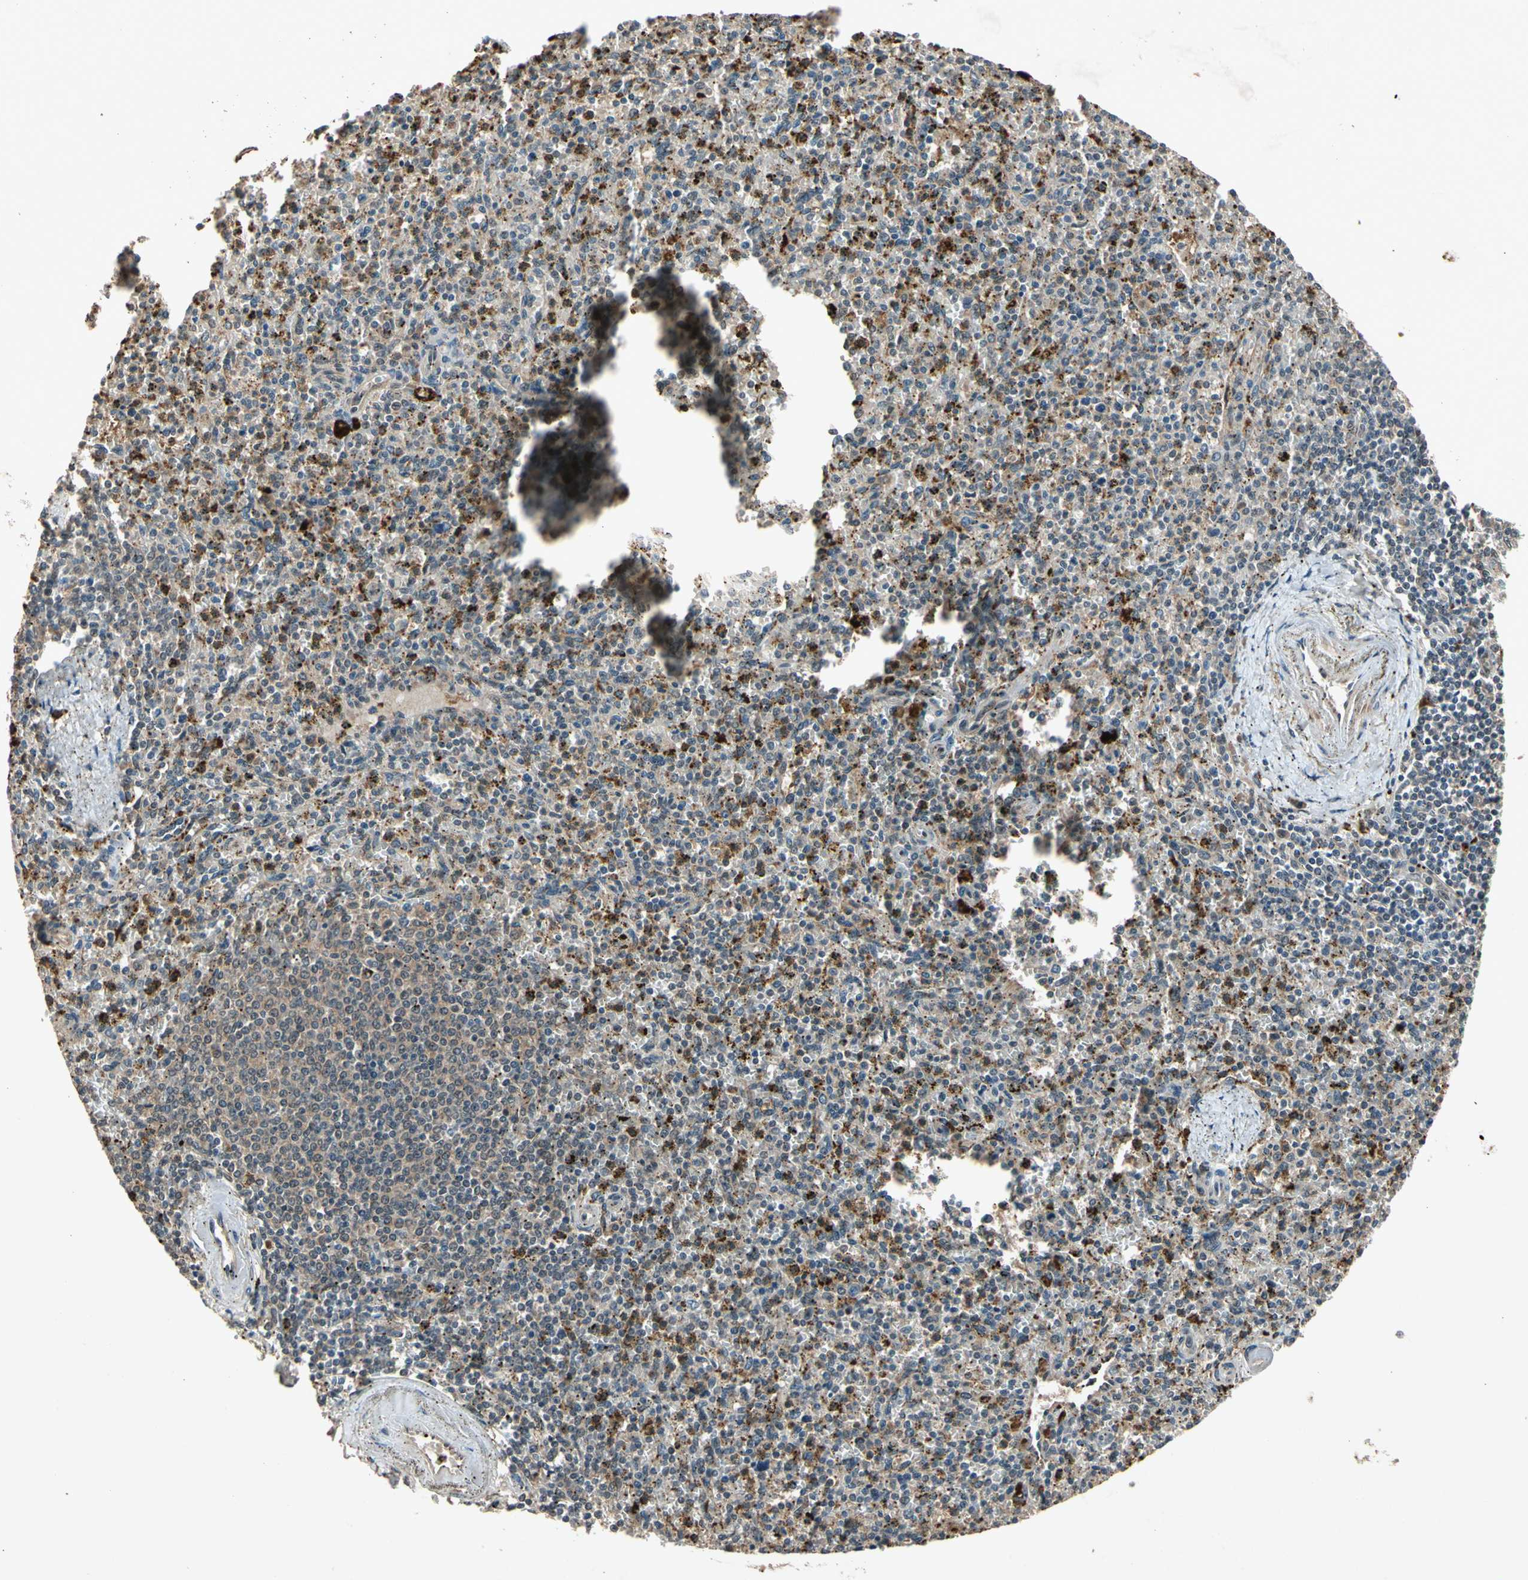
{"staining": {"intensity": "weak", "quantity": "25%-75%", "location": "cytoplasmic/membranous"}, "tissue": "spleen", "cell_type": "Cells in red pulp", "image_type": "normal", "snomed": [{"axis": "morphology", "description": "Normal tissue, NOS"}, {"axis": "topography", "description": "Spleen"}], "caption": "The photomicrograph shows staining of normal spleen, revealing weak cytoplasmic/membranous protein staining (brown color) within cells in red pulp. Immunohistochemistry (ihc) stains the protein of interest in brown and the nuclei are stained blue.", "gene": "PML", "patient": {"sex": "male", "age": 72}}